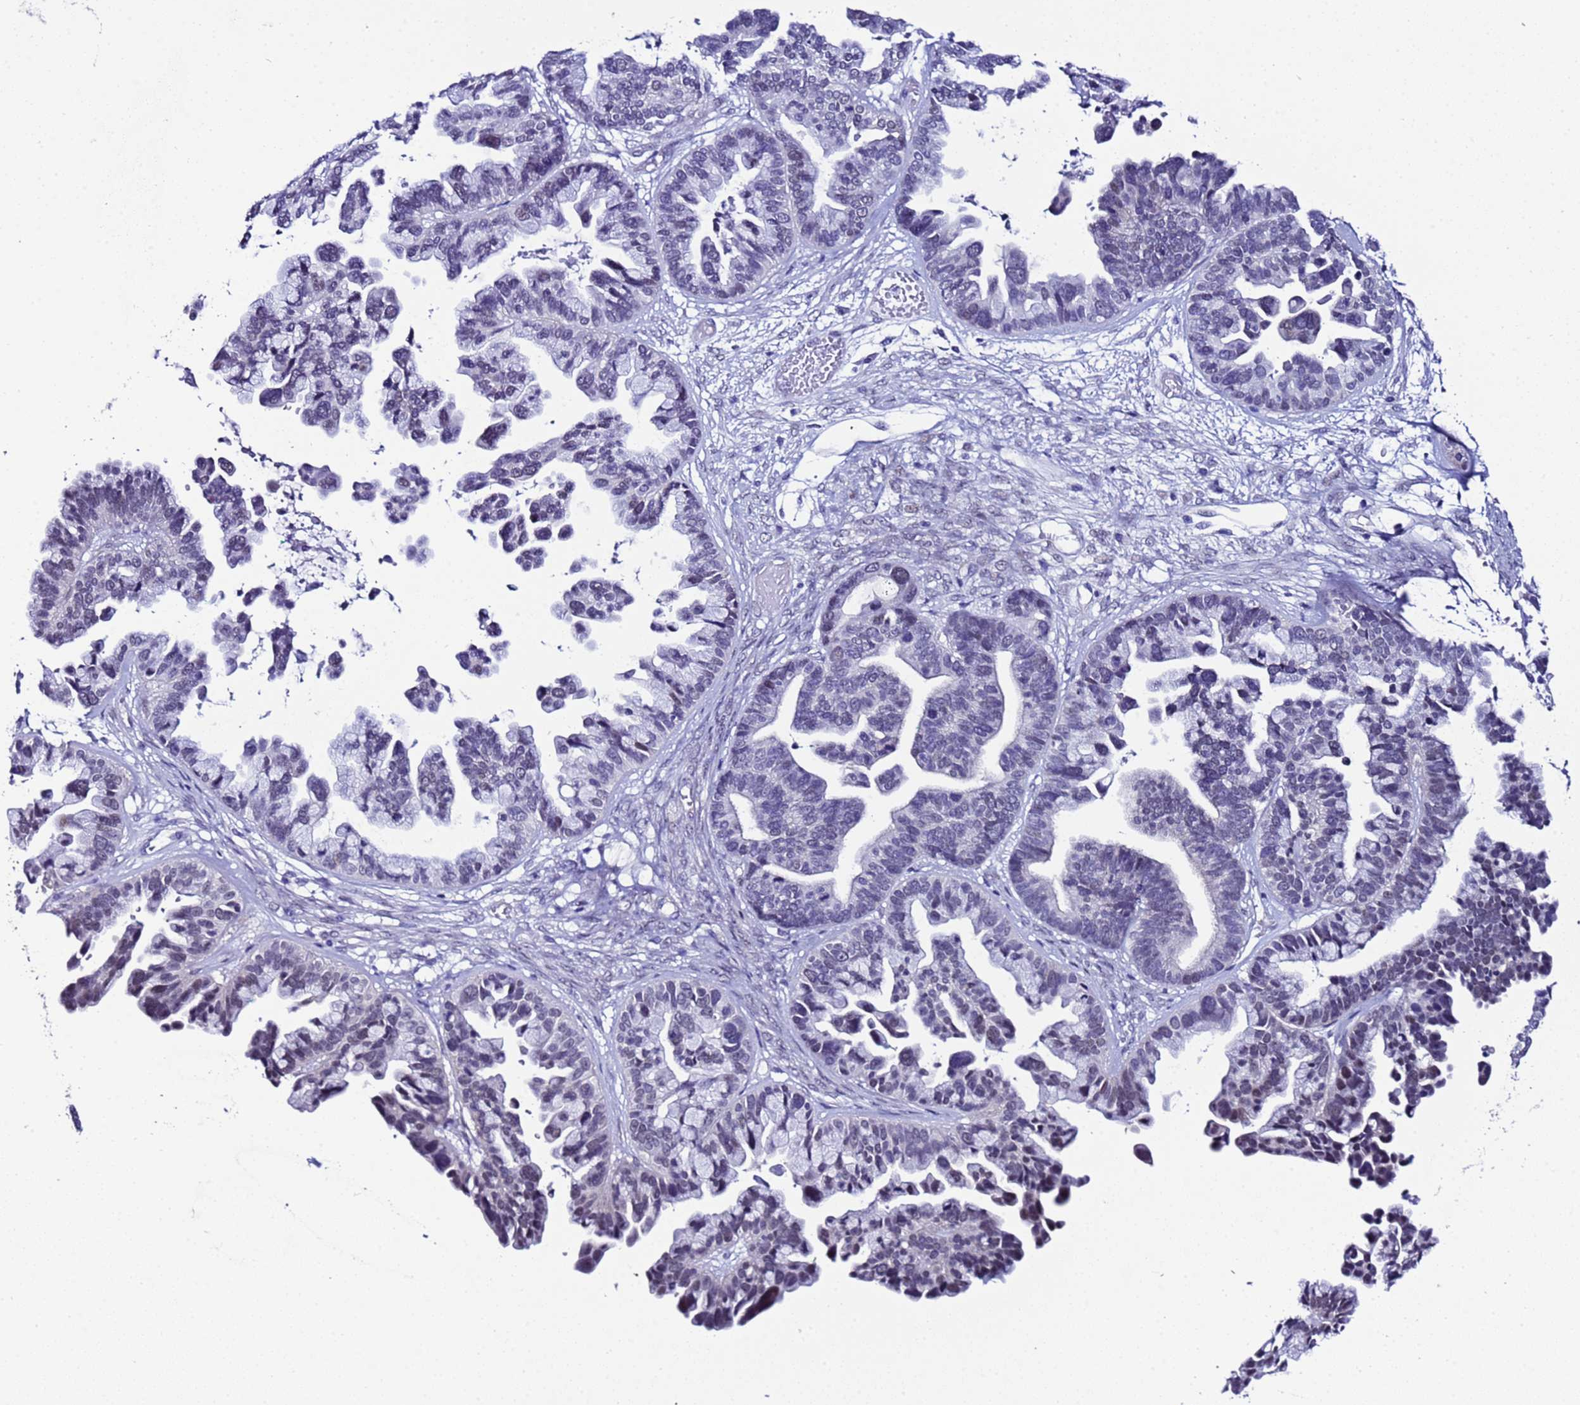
{"staining": {"intensity": "weak", "quantity": "<25%", "location": "nuclear"}, "tissue": "ovarian cancer", "cell_type": "Tumor cells", "image_type": "cancer", "snomed": [{"axis": "morphology", "description": "Cystadenocarcinoma, serous, NOS"}, {"axis": "topography", "description": "Ovary"}], "caption": "Photomicrograph shows no protein expression in tumor cells of serous cystadenocarcinoma (ovarian) tissue.", "gene": "BCL7A", "patient": {"sex": "female", "age": 56}}